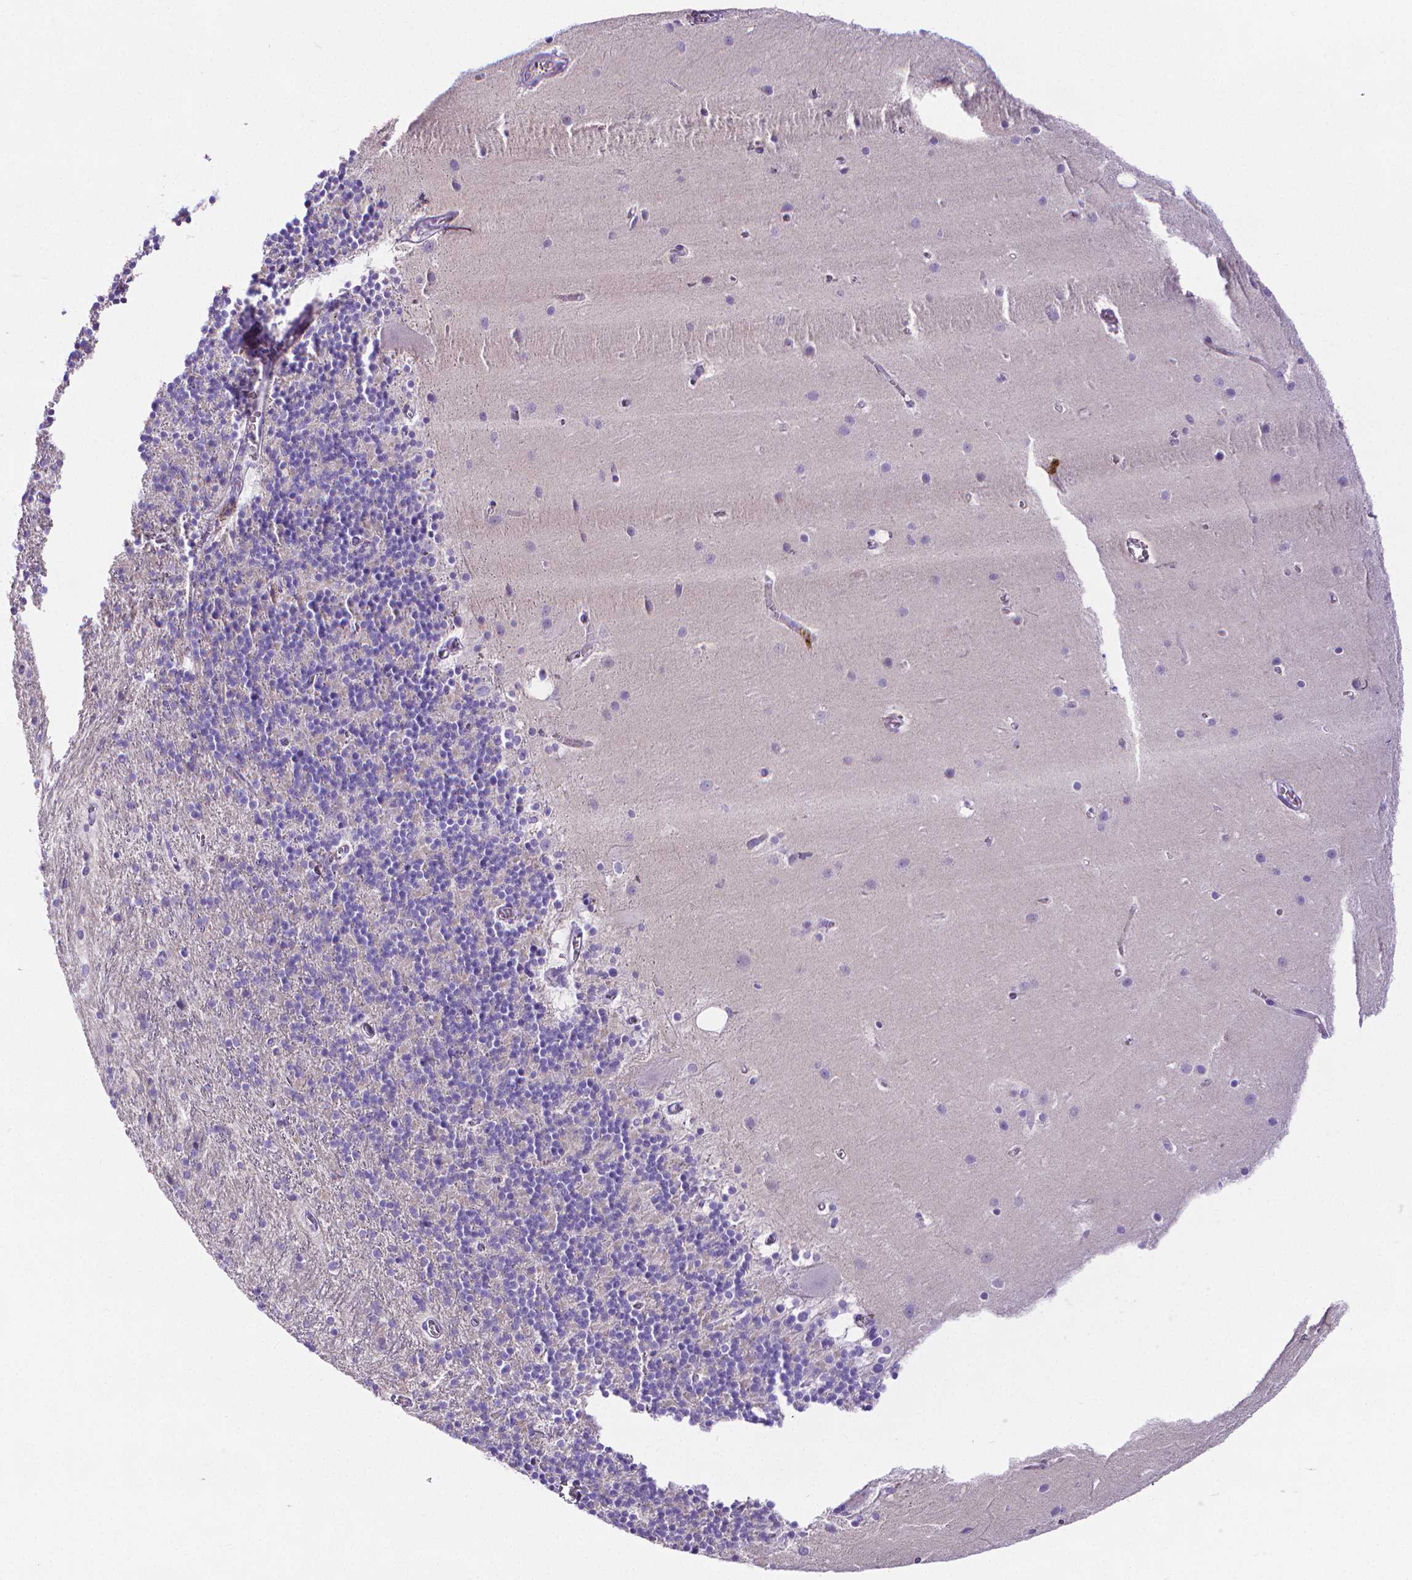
{"staining": {"intensity": "negative", "quantity": "none", "location": "none"}, "tissue": "cerebellum", "cell_type": "Cells in granular layer", "image_type": "normal", "snomed": [{"axis": "morphology", "description": "Normal tissue, NOS"}, {"axis": "topography", "description": "Cerebellum"}], "caption": "Human cerebellum stained for a protein using immunohistochemistry exhibits no expression in cells in granular layer.", "gene": "MMP9", "patient": {"sex": "male", "age": 70}}